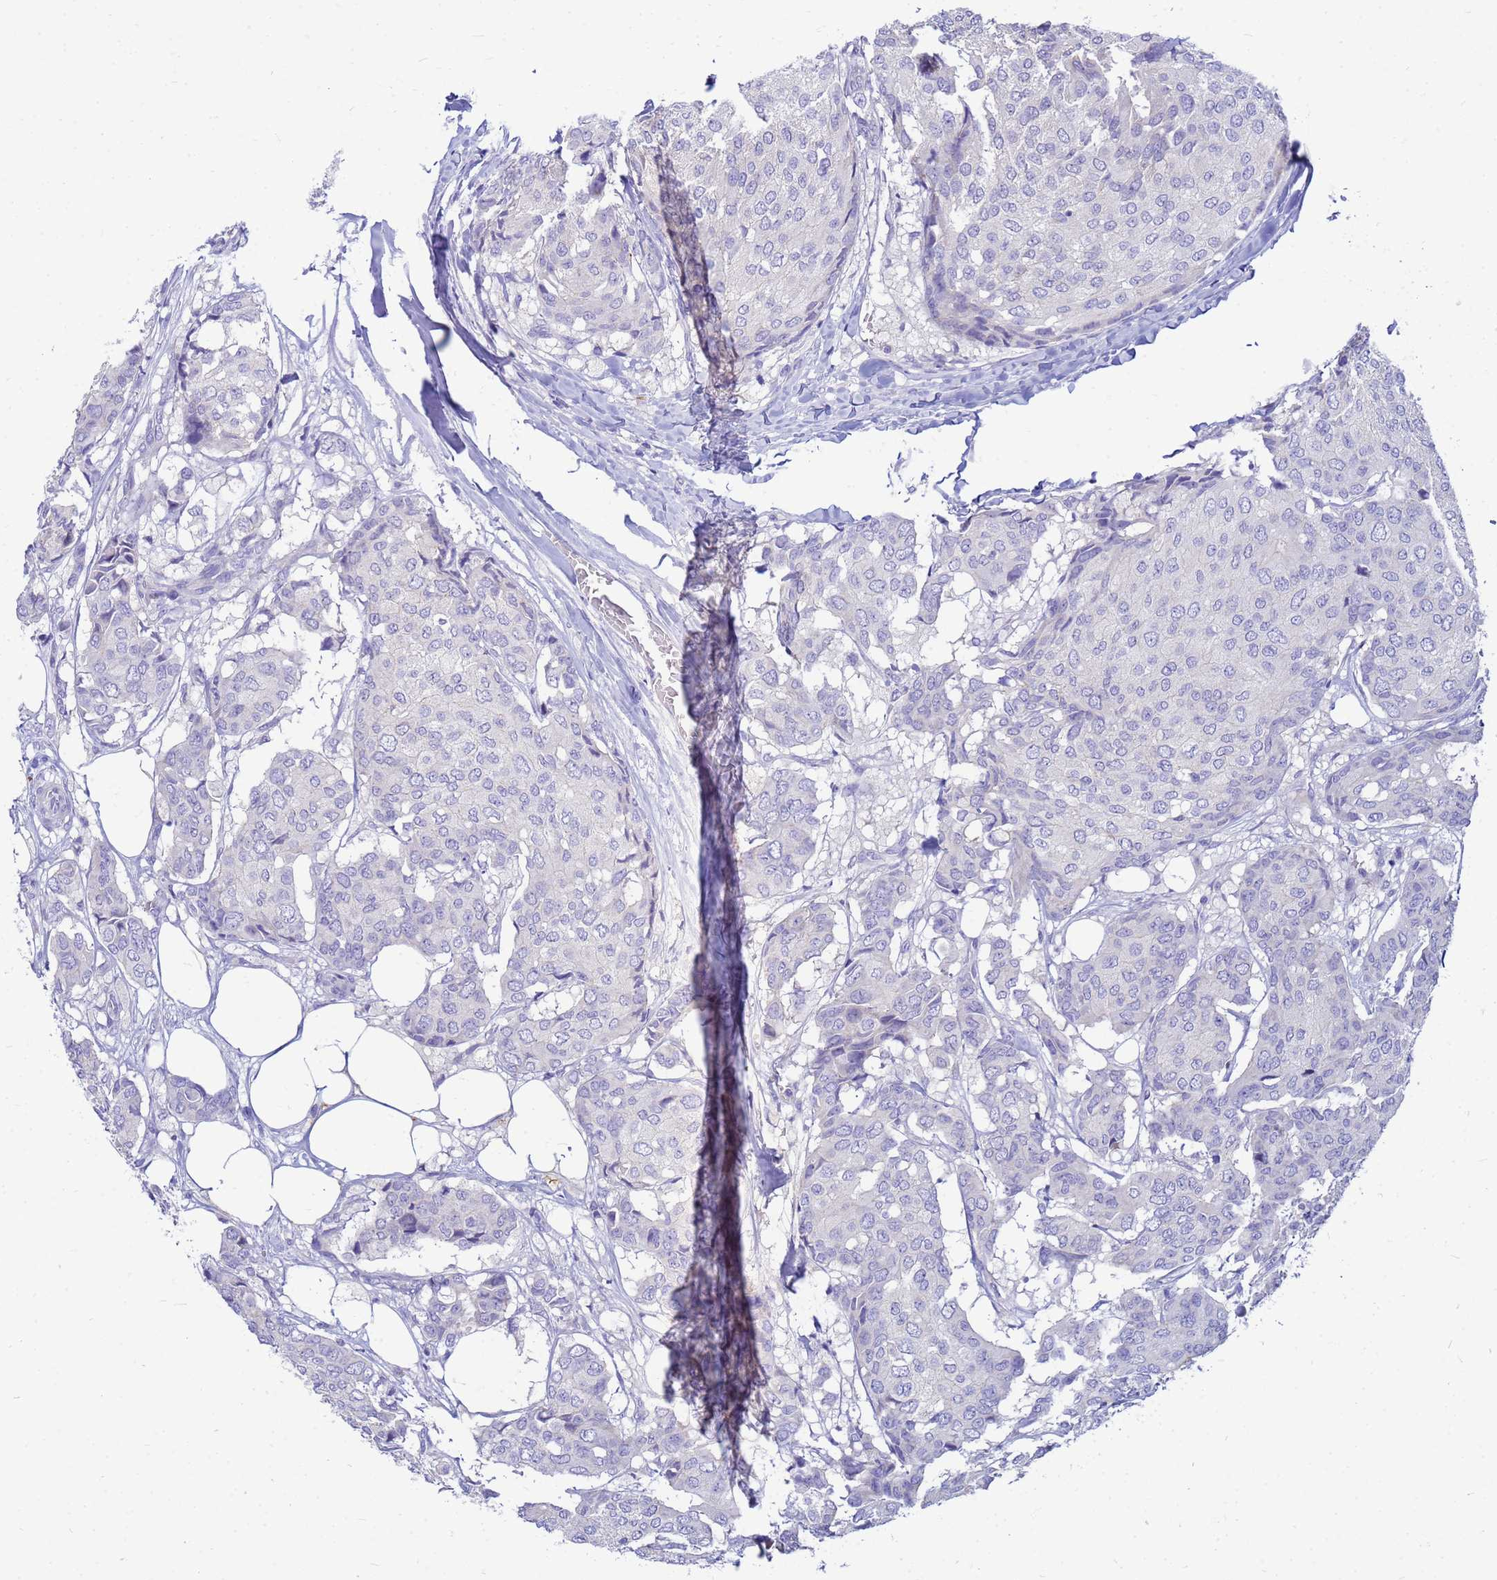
{"staining": {"intensity": "negative", "quantity": "none", "location": "none"}, "tissue": "breast cancer", "cell_type": "Tumor cells", "image_type": "cancer", "snomed": [{"axis": "morphology", "description": "Duct carcinoma"}, {"axis": "topography", "description": "Breast"}], "caption": "An immunohistochemistry (IHC) histopathology image of breast cancer (invasive ductal carcinoma) is shown. There is no staining in tumor cells of breast cancer (invasive ductal carcinoma).", "gene": "DPRX", "patient": {"sex": "female", "age": 75}}